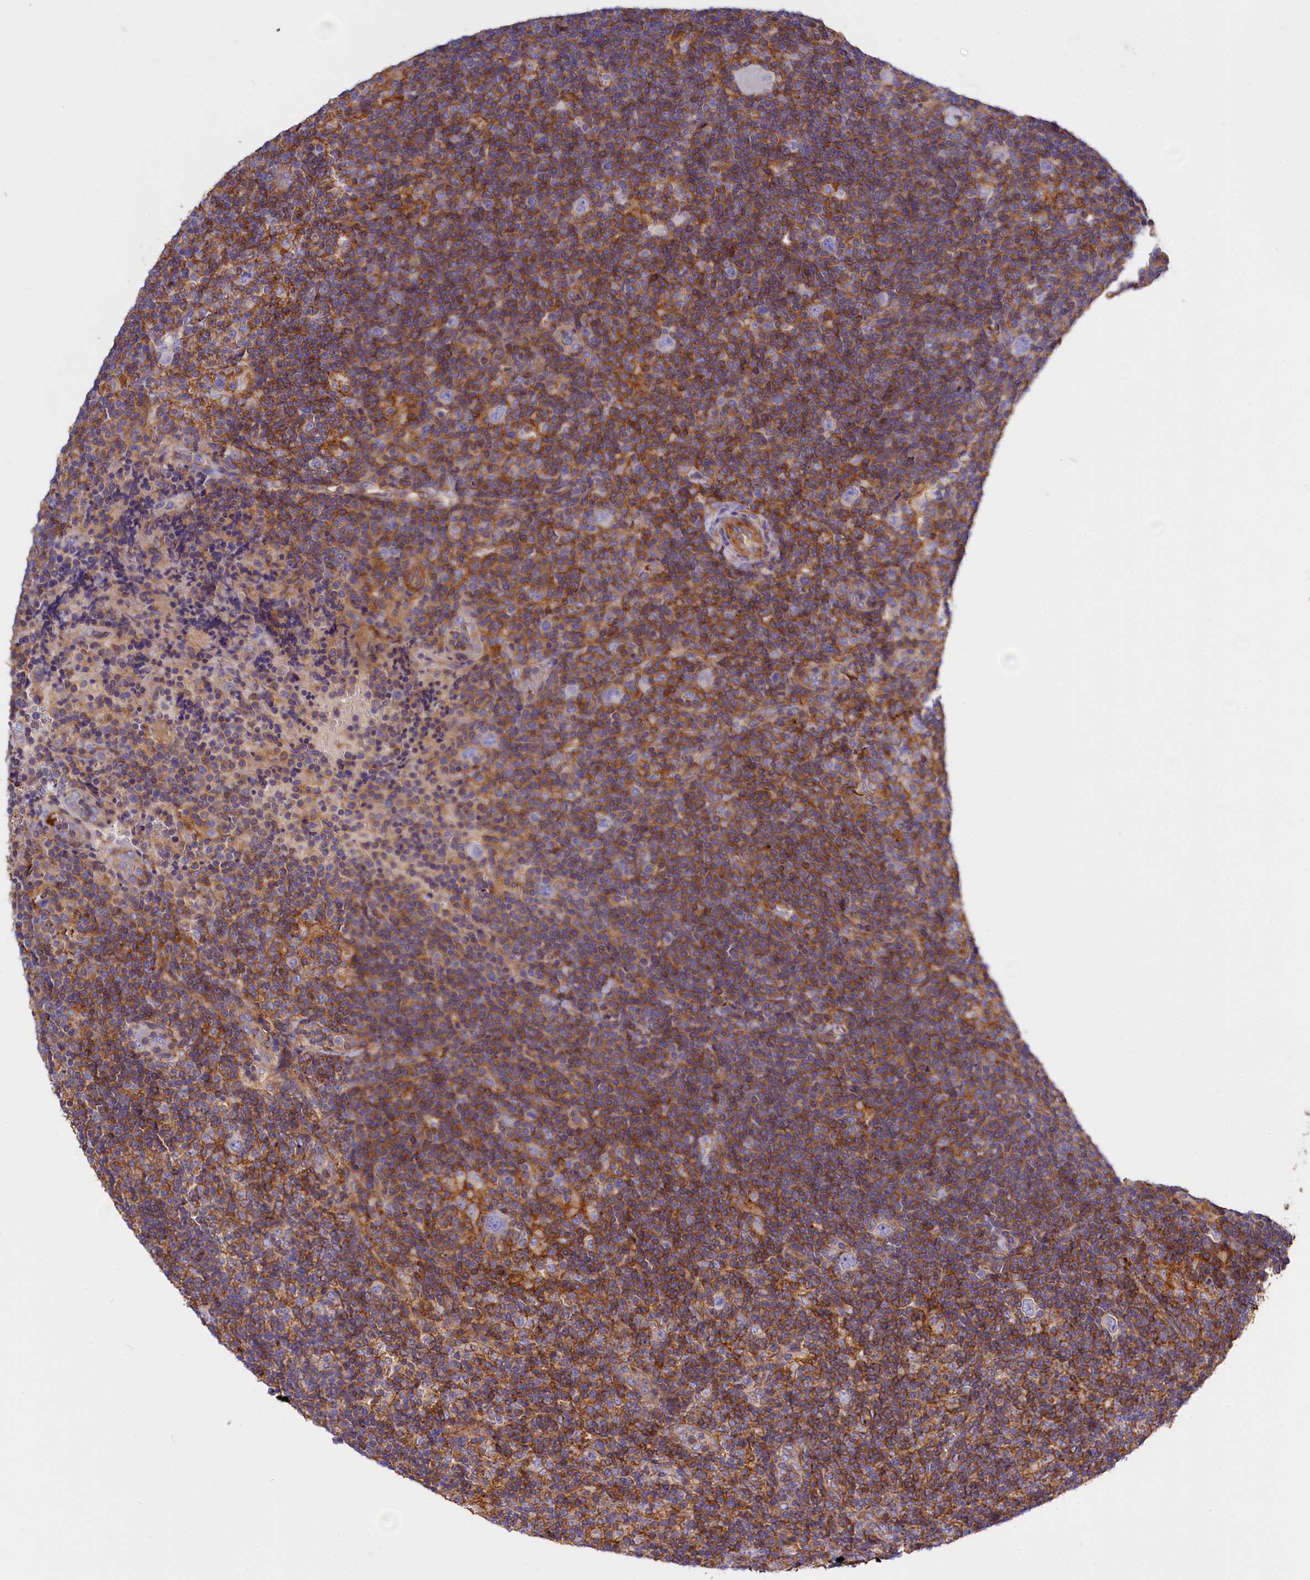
{"staining": {"intensity": "negative", "quantity": "none", "location": "none"}, "tissue": "lymphoma", "cell_type": "Tumor cells", "image_type": "cancer", "snomed": [{"axis": "morphology", "description": "Hodgkin's disease, NOS"}, {"axis": "topography", "description": "Lymph node"}], "caption": "High magnification brightfield microscopy of Hodgkin's disease stained with DAB (brown) and counterstained with hematoxylin (blue): tumor cells show no significant staining. Nuclei are stained in blue.", "gene": "ANO6", "patient": {"sex": "female", "age": 57}}